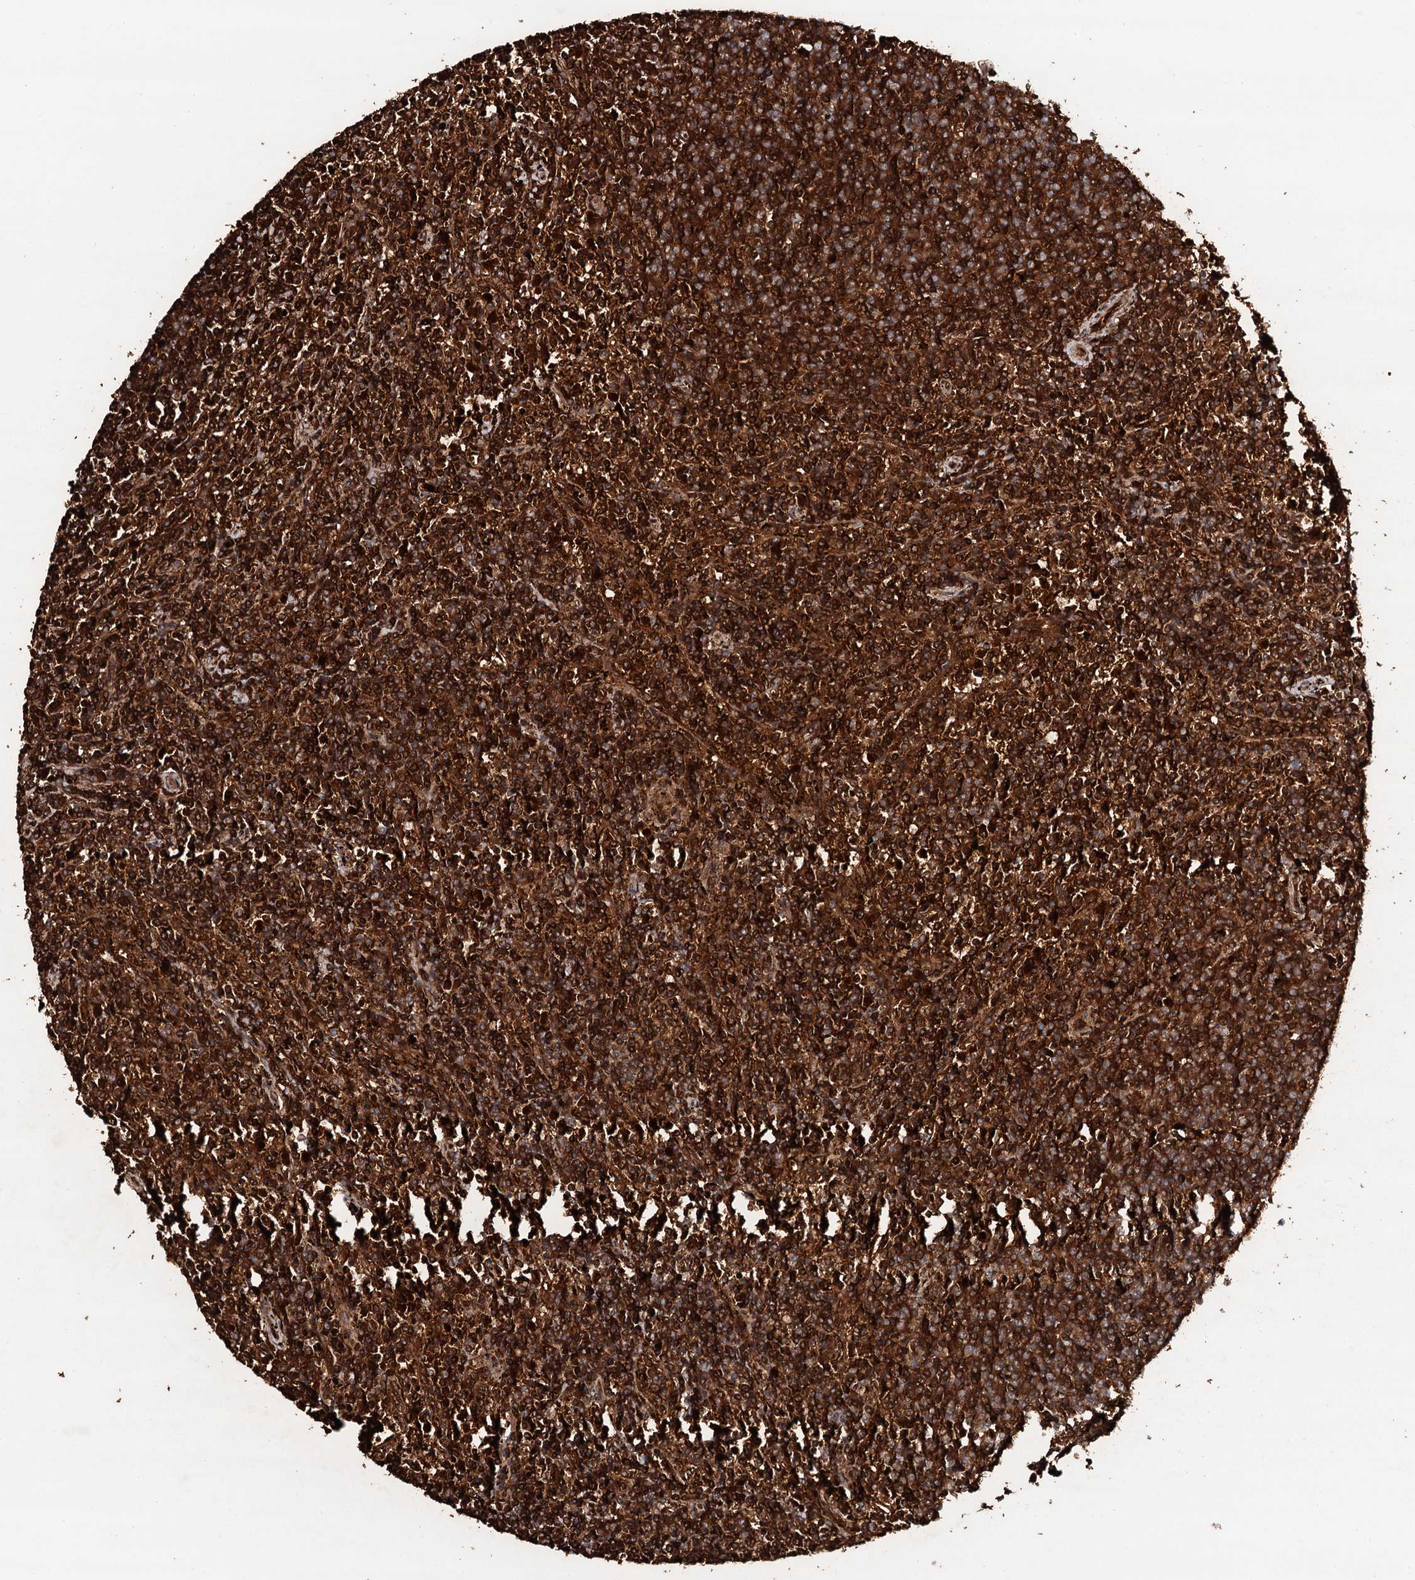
{"staining": {"intensity": "strong", "quantity": ">75%", "location": "cytoplasmic/membranous"}, "tissue": "lymphoma", "cell_type": "Tumor cells", "image_type": "cancer", "snomed": [{"axis": "morphology", "description": "Malignant lymphoma, non-Hodgkin's type, Low grade"}, {"axis": "topography", "description": "Spleen"}], "caption": "This photomicrograph reveals IHC staining of human malignant lymphoma, non-Hodgkin's type (low-grade), with high strong cytoplasmic/membranous positivity in about >75% of tumor cells.", "gene": "ADGRG3", "patient": {"sex": "female", "age": 50}}